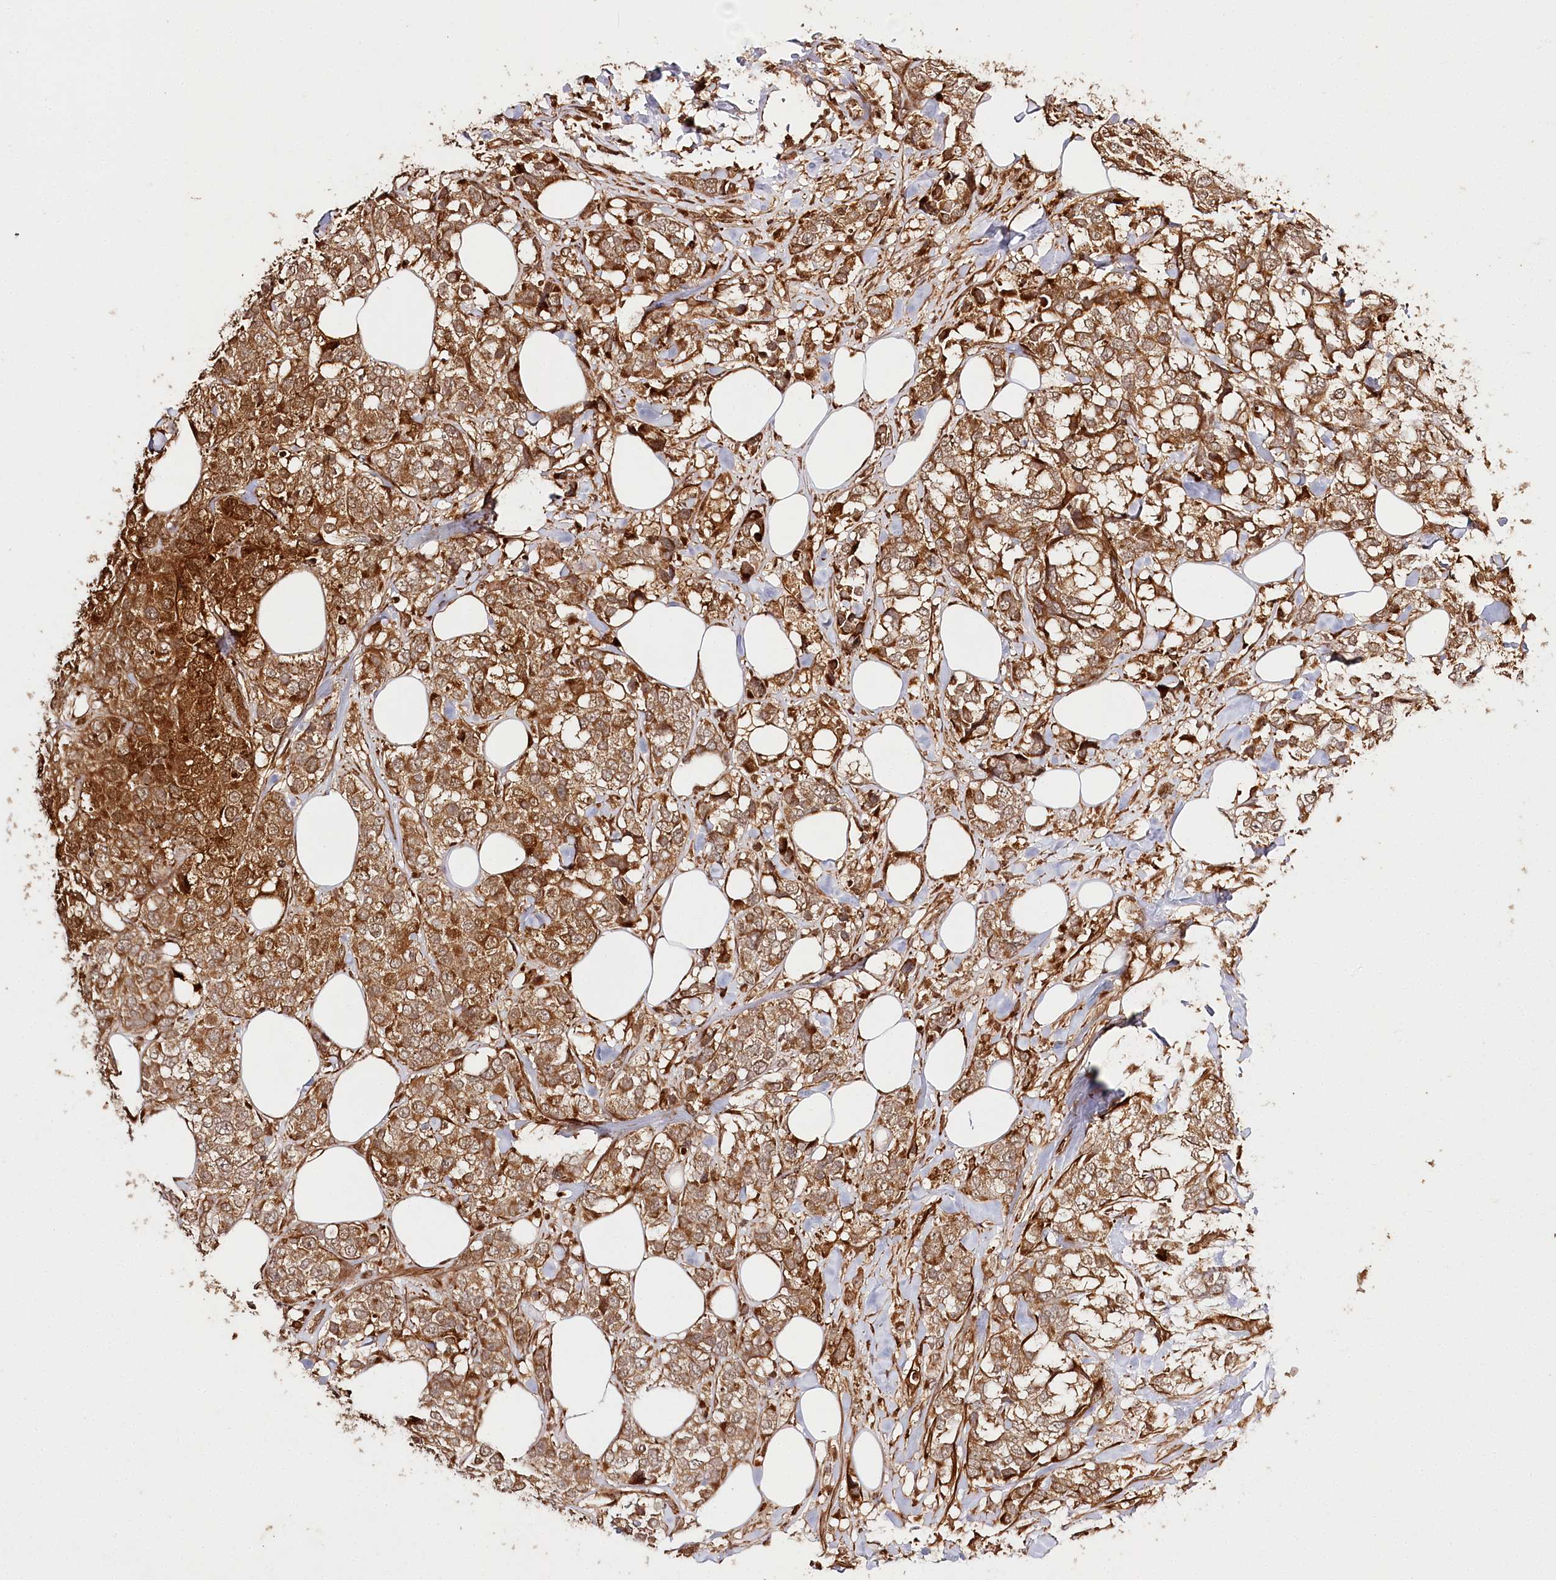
{"staining": {"intensity": "strong", "quantity": ">75%", "location": "cytoplasmic/membranous,nuclear"}, "tissue": "breast cancer", "cell_type": "Tumor cells", "image_type": "cancer", "snomed": [{"axis": "morphology", "description": "Lobular carcinoma"}, {"axis": "topography", "description": "Breast"}], "caption": "This is a micrograph of IHC staining of lobular carcinoma (breast), which shows strong positivity in the cytoplasmic/membranous and nuclear of tumor cells.", "gene": "ULK2", "patient": {"sex": "female", "age": 59}}